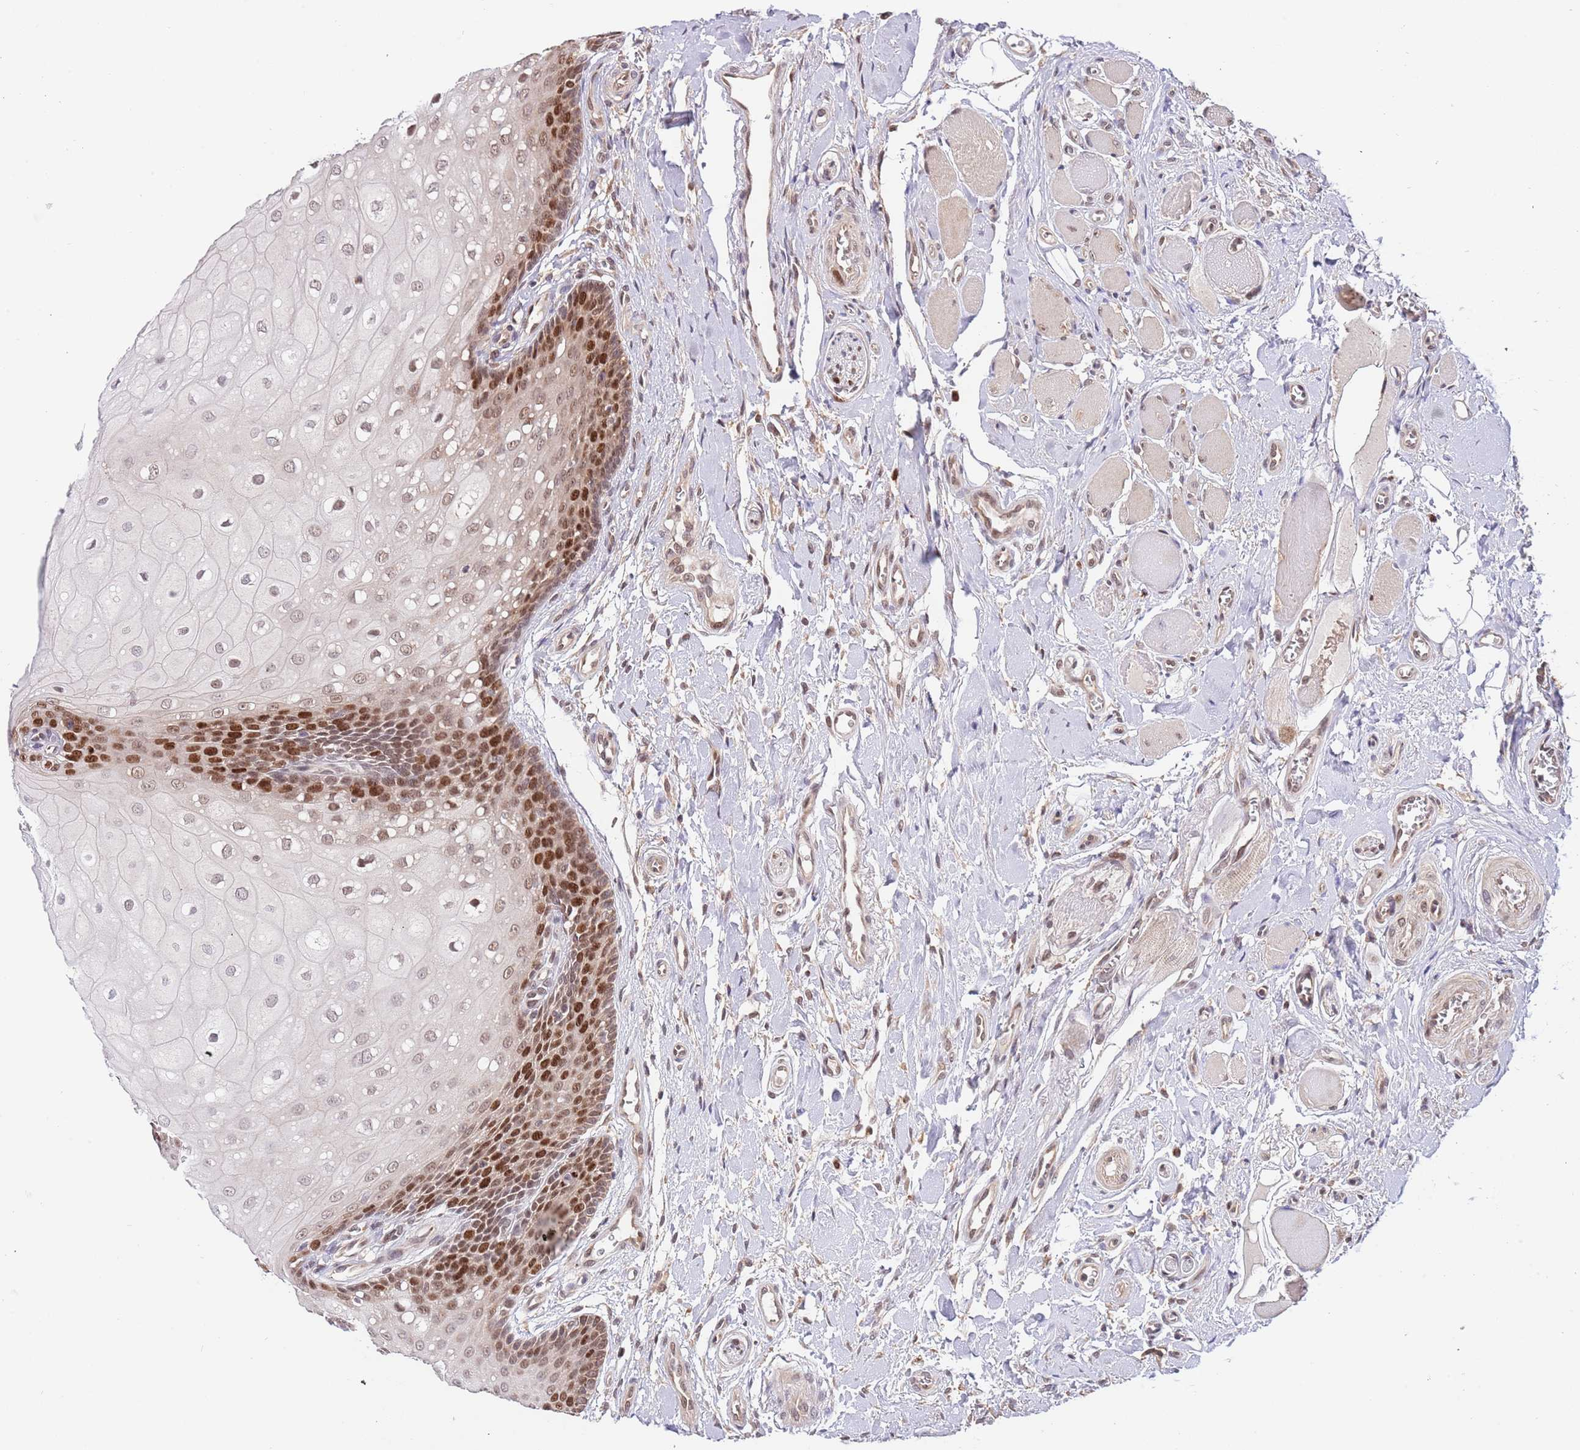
{"staining": {"intensity": "strong", "quantity": "25%-75%", "location": "nuclear"}, "tissue": "oral mucosa", "cell_type": "Squamous epithelial cells", "image_type": "normal", "snomed": [{"axis": "morphology", "description": "Normal tissue, NOS"}, {"axis": "morphology", "description": "Squamous cell carcinoma, NOS"}, {"axis": "topography", "description": "Oral tissue"}, {"axis": "topography", "description": "Tounge, NOS"}, {"axis": "topography", "description": "Head-Neck"}], "caption": "Protein expression analysis of benign human oral mucosa reveals strong nuclear expression in approximately 25%-75% of squamous epithelial cells.", "gene": "RIF1", "patient": {"sex": "male", "age": 79}}